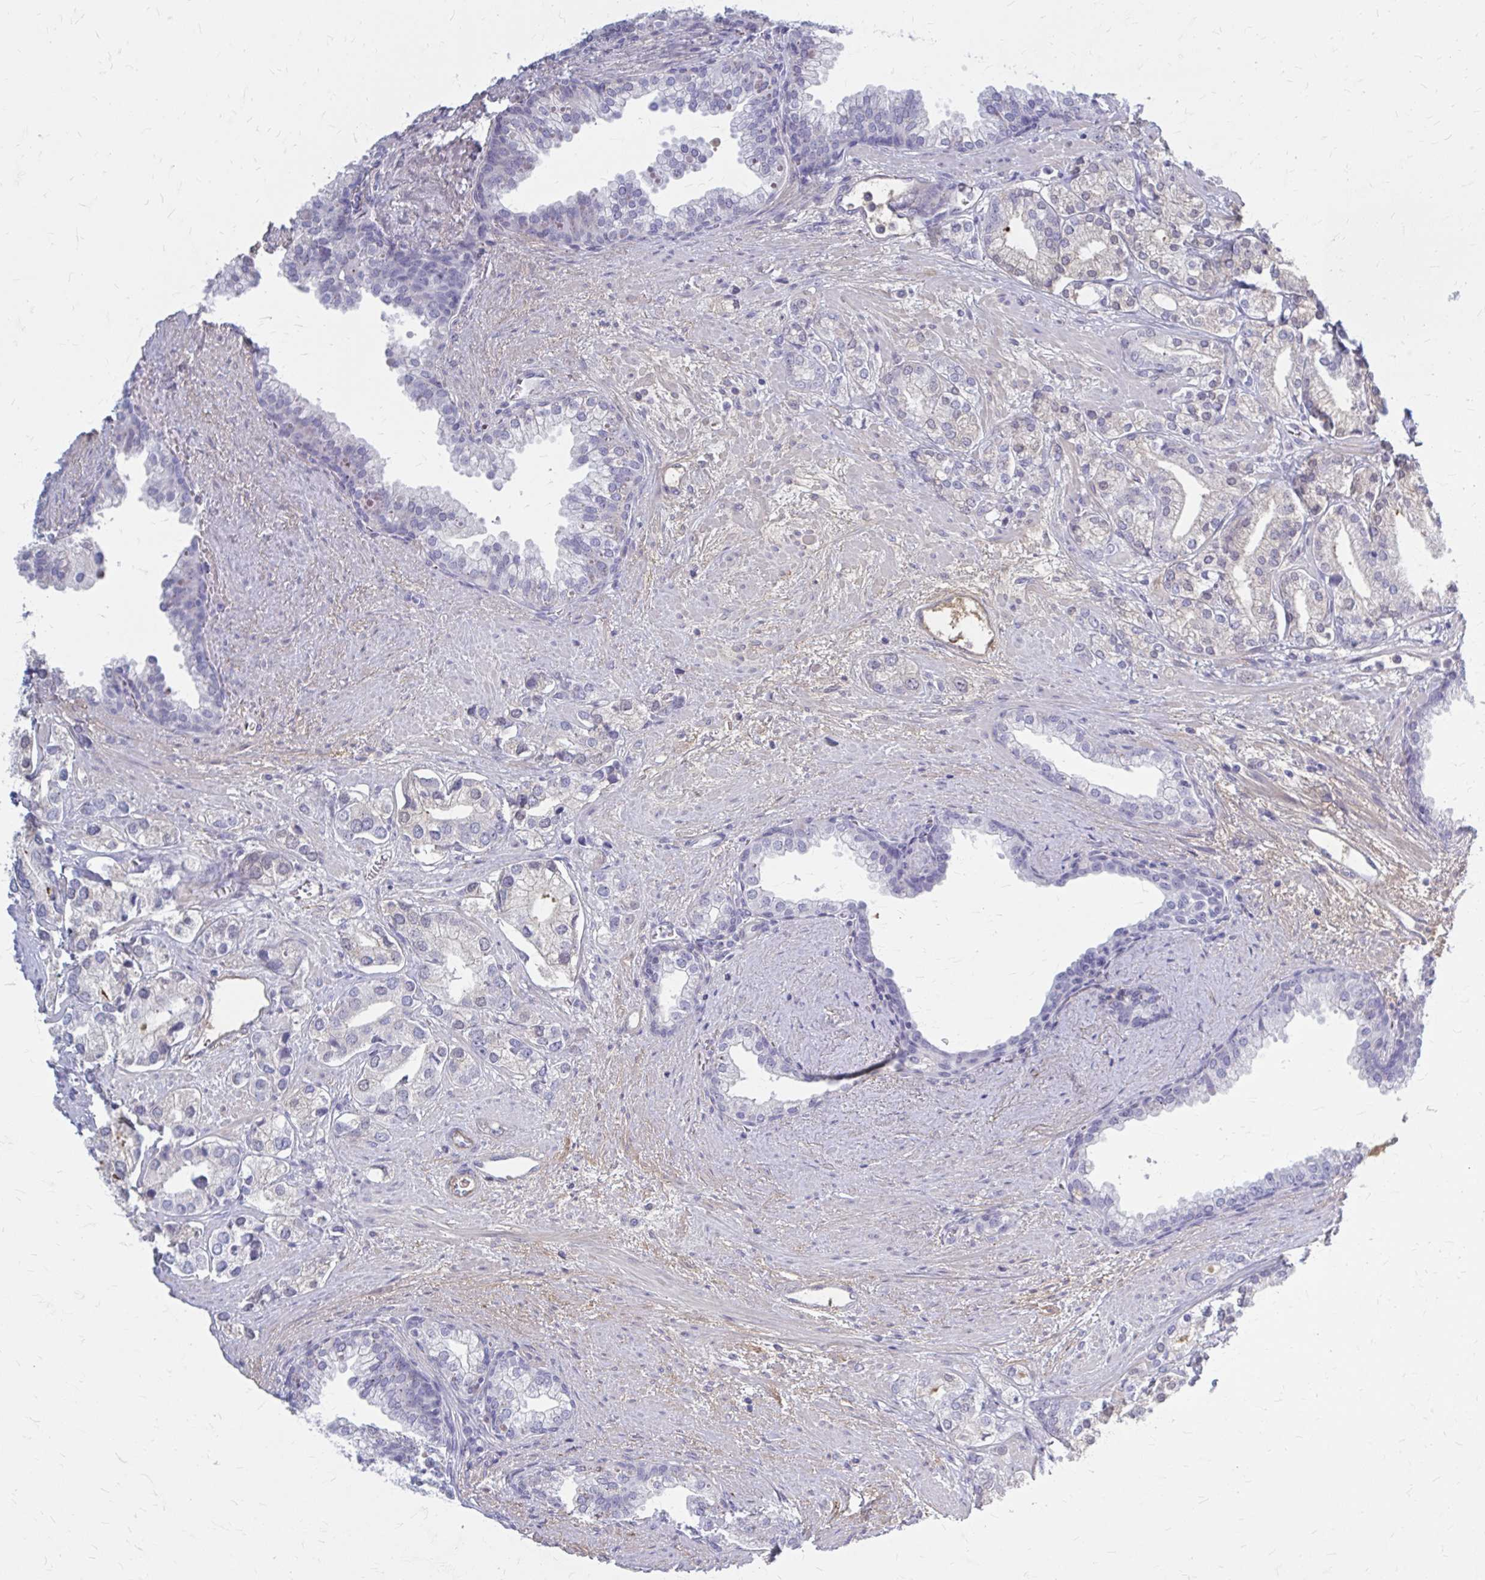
{"staining": {"intensity": "negative", "quantity": "none", "location": "none"}, "tissue": "prostate cancer", "cell_type": "Tumor cells", "image_type": "cancer", "snomed": [{"axis": "morphology", "description": "Adenocarcinoma, High grade"}, {"axis": "topography", "description": "Prostate"}], "caption": "DAB (3,3'-diaminobenzidine) immunohistochemical staining of human prostate cancer reveals no significant staining in tumor cells.", "gene": "SERPIND1", "patient": {"sex": "male", "age": 58}}